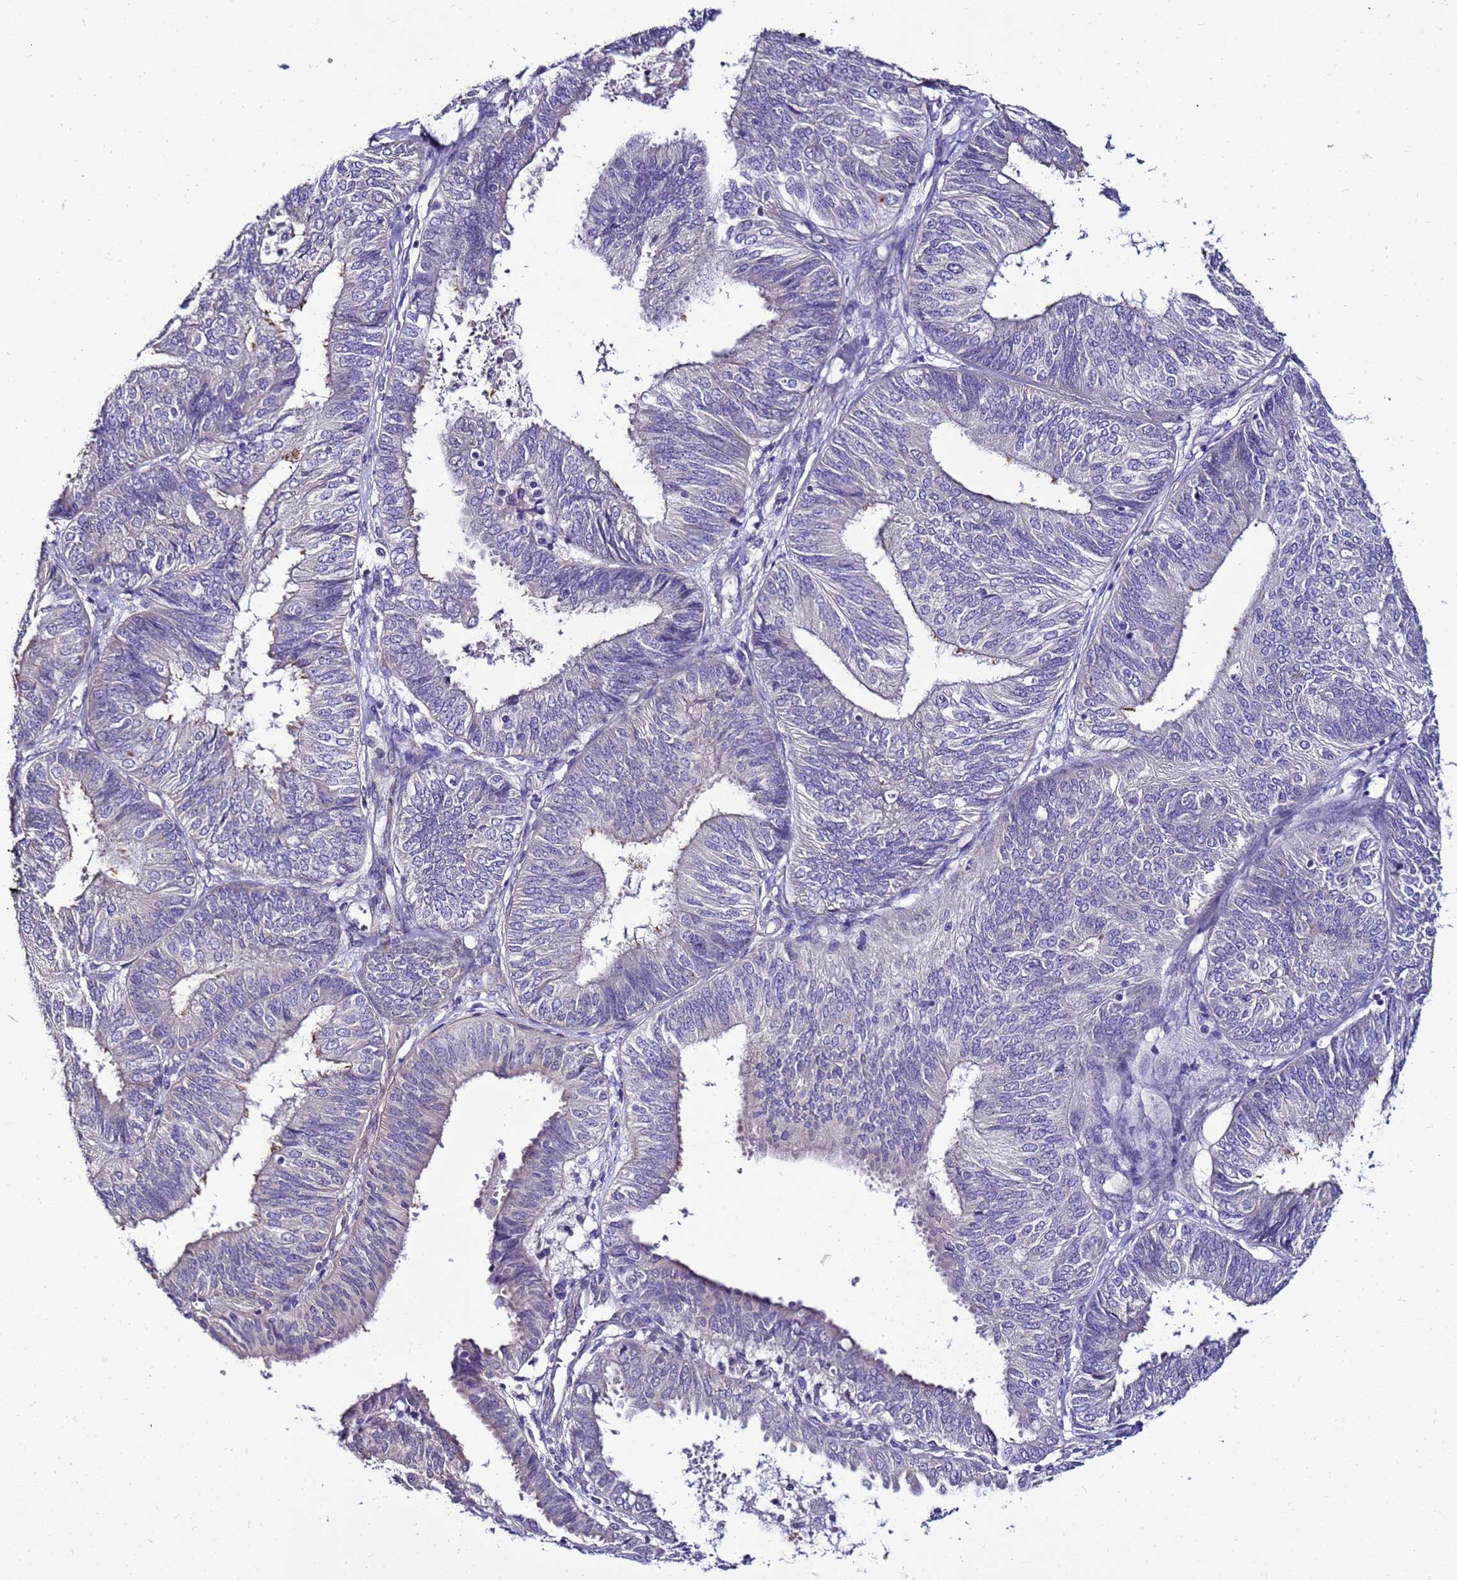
{"staining": {"intensity": "negative", "quantity": "none", "location": "none"}, "tissue": "endometrial cancer", "cell_type": "Tumor cells", "image_type": "cancer", "snomed": [{"axis": "morphology", "description": "Adenocarcinoma, NOS"}, {"axis": "topography", "description": "Endometrium"}], "caption": "IHC photomicrograph of human endometrial cancer stained for a protein (brown), which displays no staining in tumor cells. The staining is performed using DAB brown chromogen with nuclei counter-stained in using hematoxylin.", "gene": "FAM166B", "patient": {"sex": "female", "age": 58}}